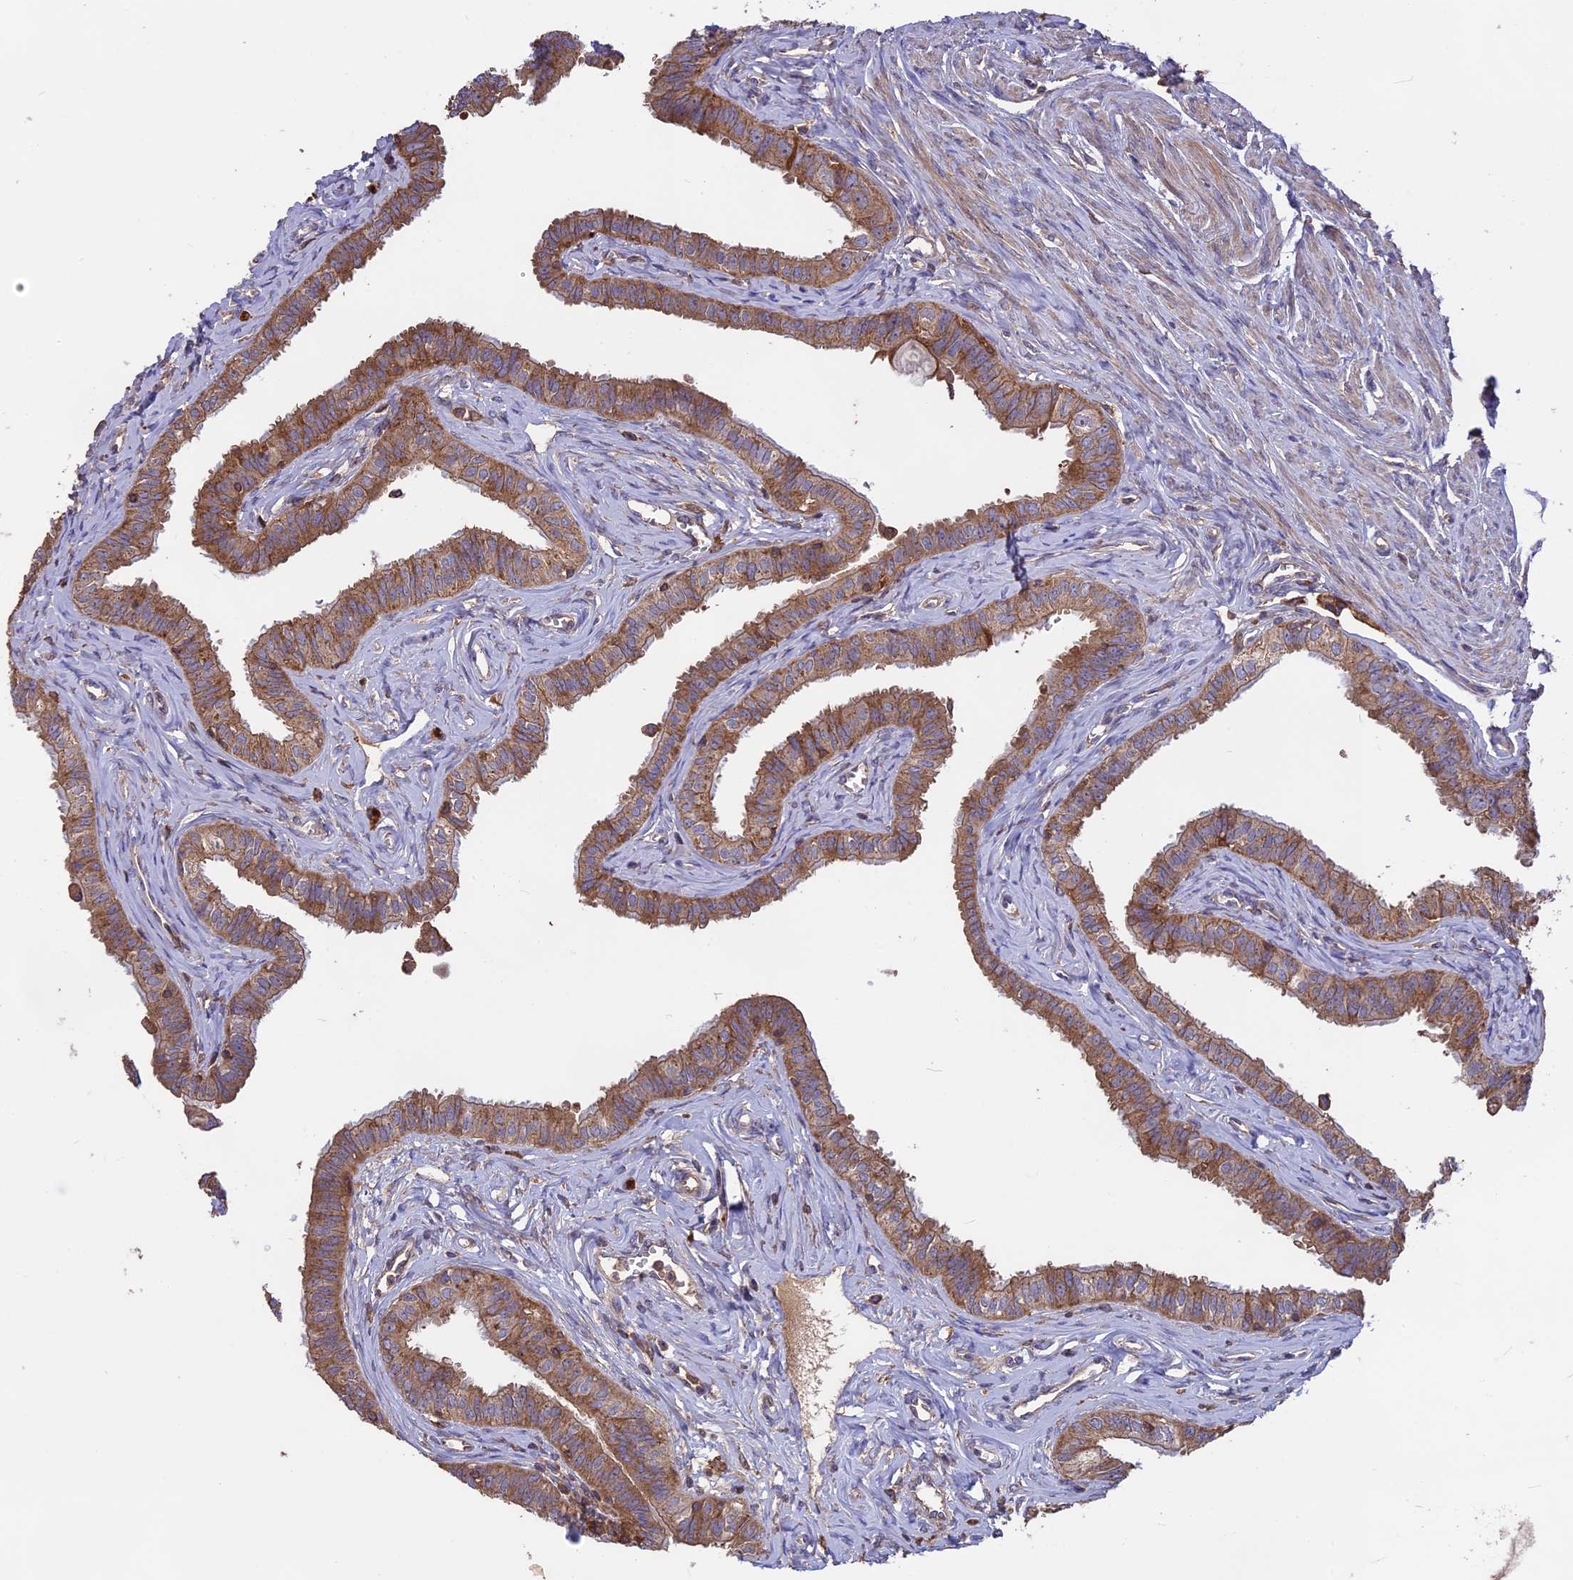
{"staining": {"intensity": "moderate", "quantity": ">75%", "location": "cytoplasmic/membranous"}, "tissue": "fallopian tube", "cell_type": "Glandular cells", "image_type": "normal", "snomed": [{"axis": "morphology", "description": "Normal tissue, NOS"}, {"axis": "morphology", "description": "Carcinoma, NOS"}, {"axis": "topography", "description": "Fallopian tube"}, {"axis": "topography", "description": "Ovary"}], "caption": "Human fallopian tube stained for a protein (brown) exhibits moderate cytoplasmic/membranous positive positivity in approximately >75% of glandular cells.", "gene": "NUDT8", "patient": {"sex": "female", "age": 59}}